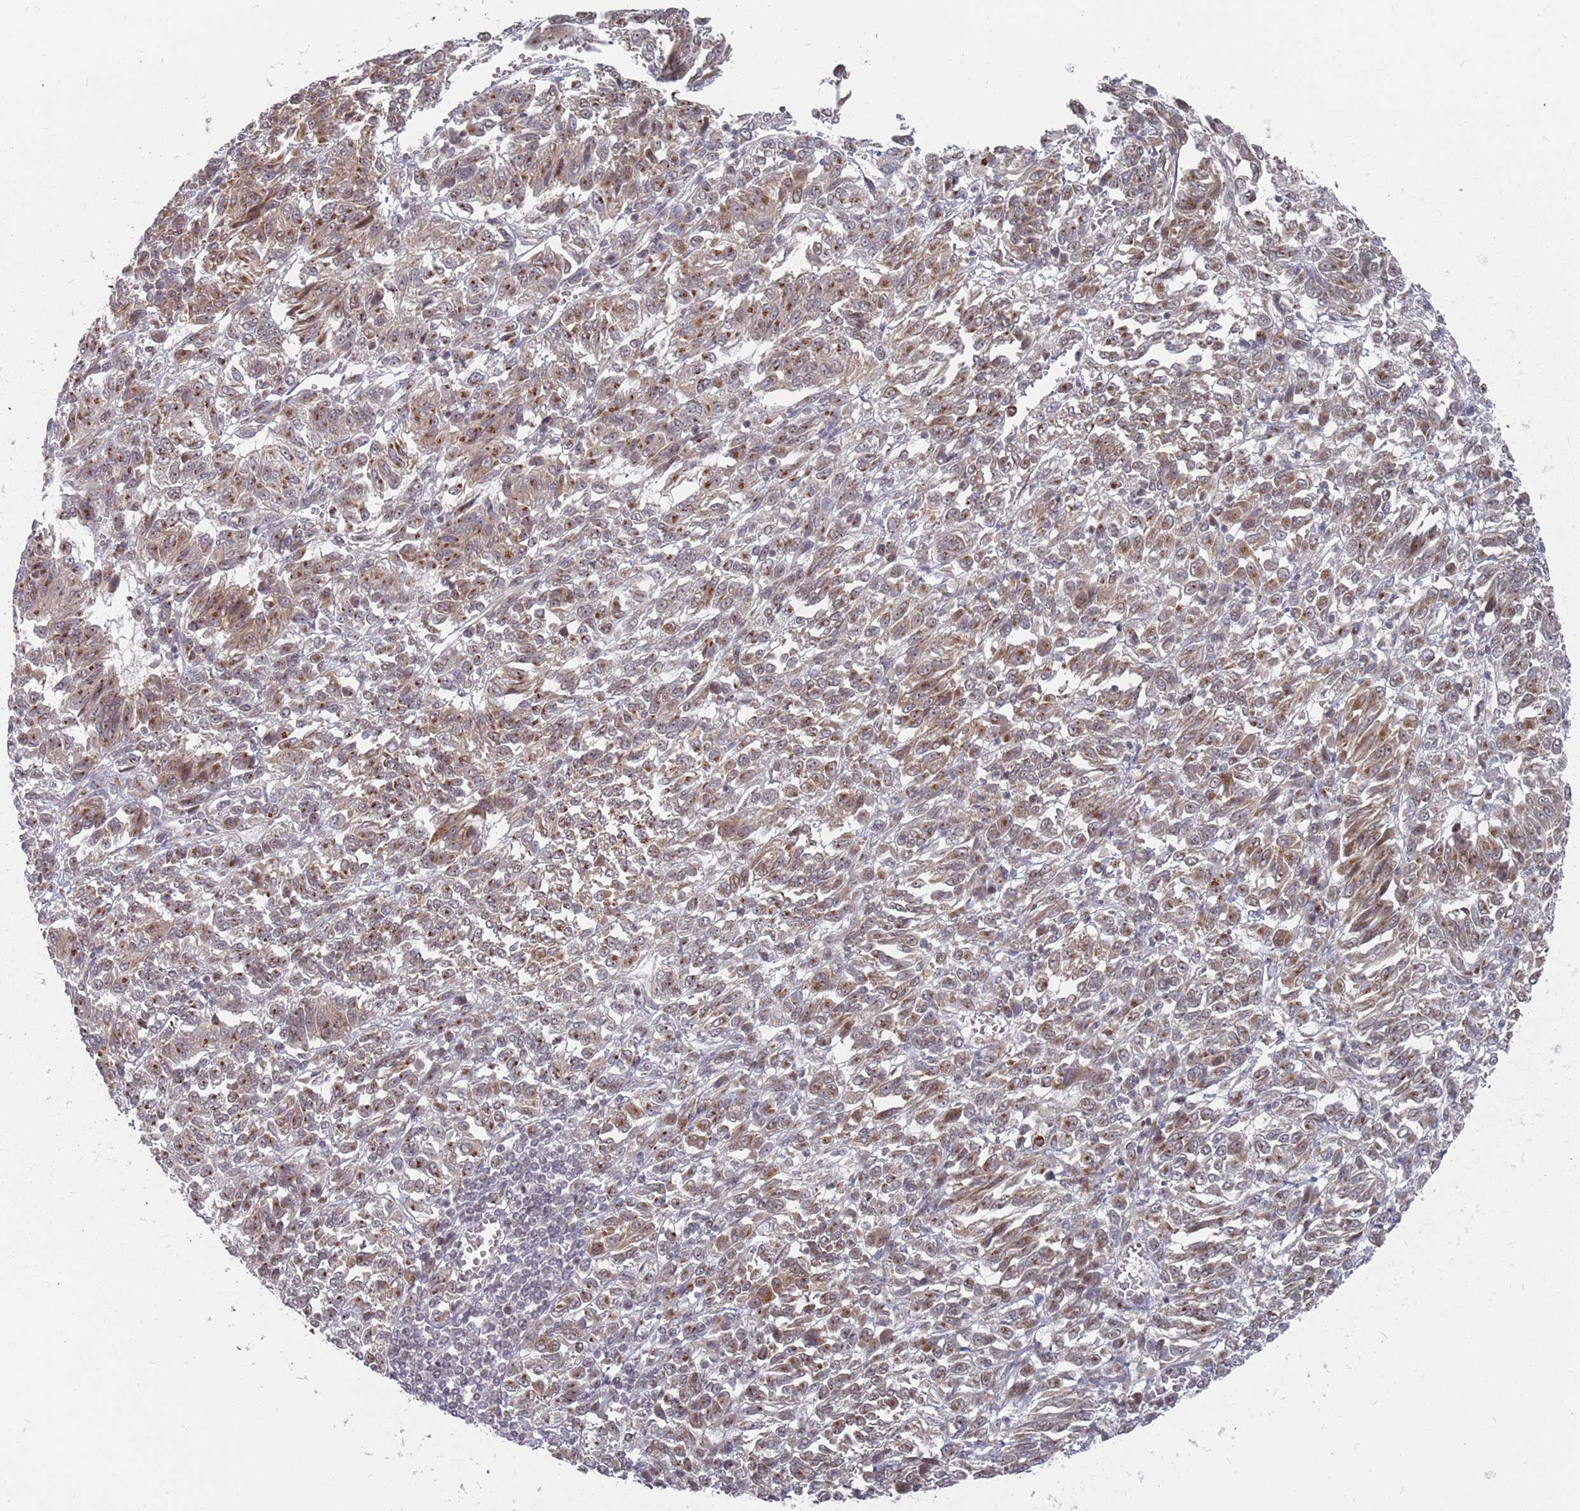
{"staining": {"intensity": "moderate", "quantity": ">75%", "location": "cytoplasmic/membranous"}, "tissue": "melanoma", "cell_type": "Tumor cells", "image_type": "cancer", "snomed": [{"axis": "morphology", "description": "Malignant melanoma, Metastatic site"}, {"axis": "topography", "description": "Lung"}], "caption": "Brown immunohistochemical staining in melanoma displays moderate cytoplasmic/membranous positivity in approximately >75% of tumor cells.", "gene": "FMO4", "patient": {"sex": "male", "age": 64}}